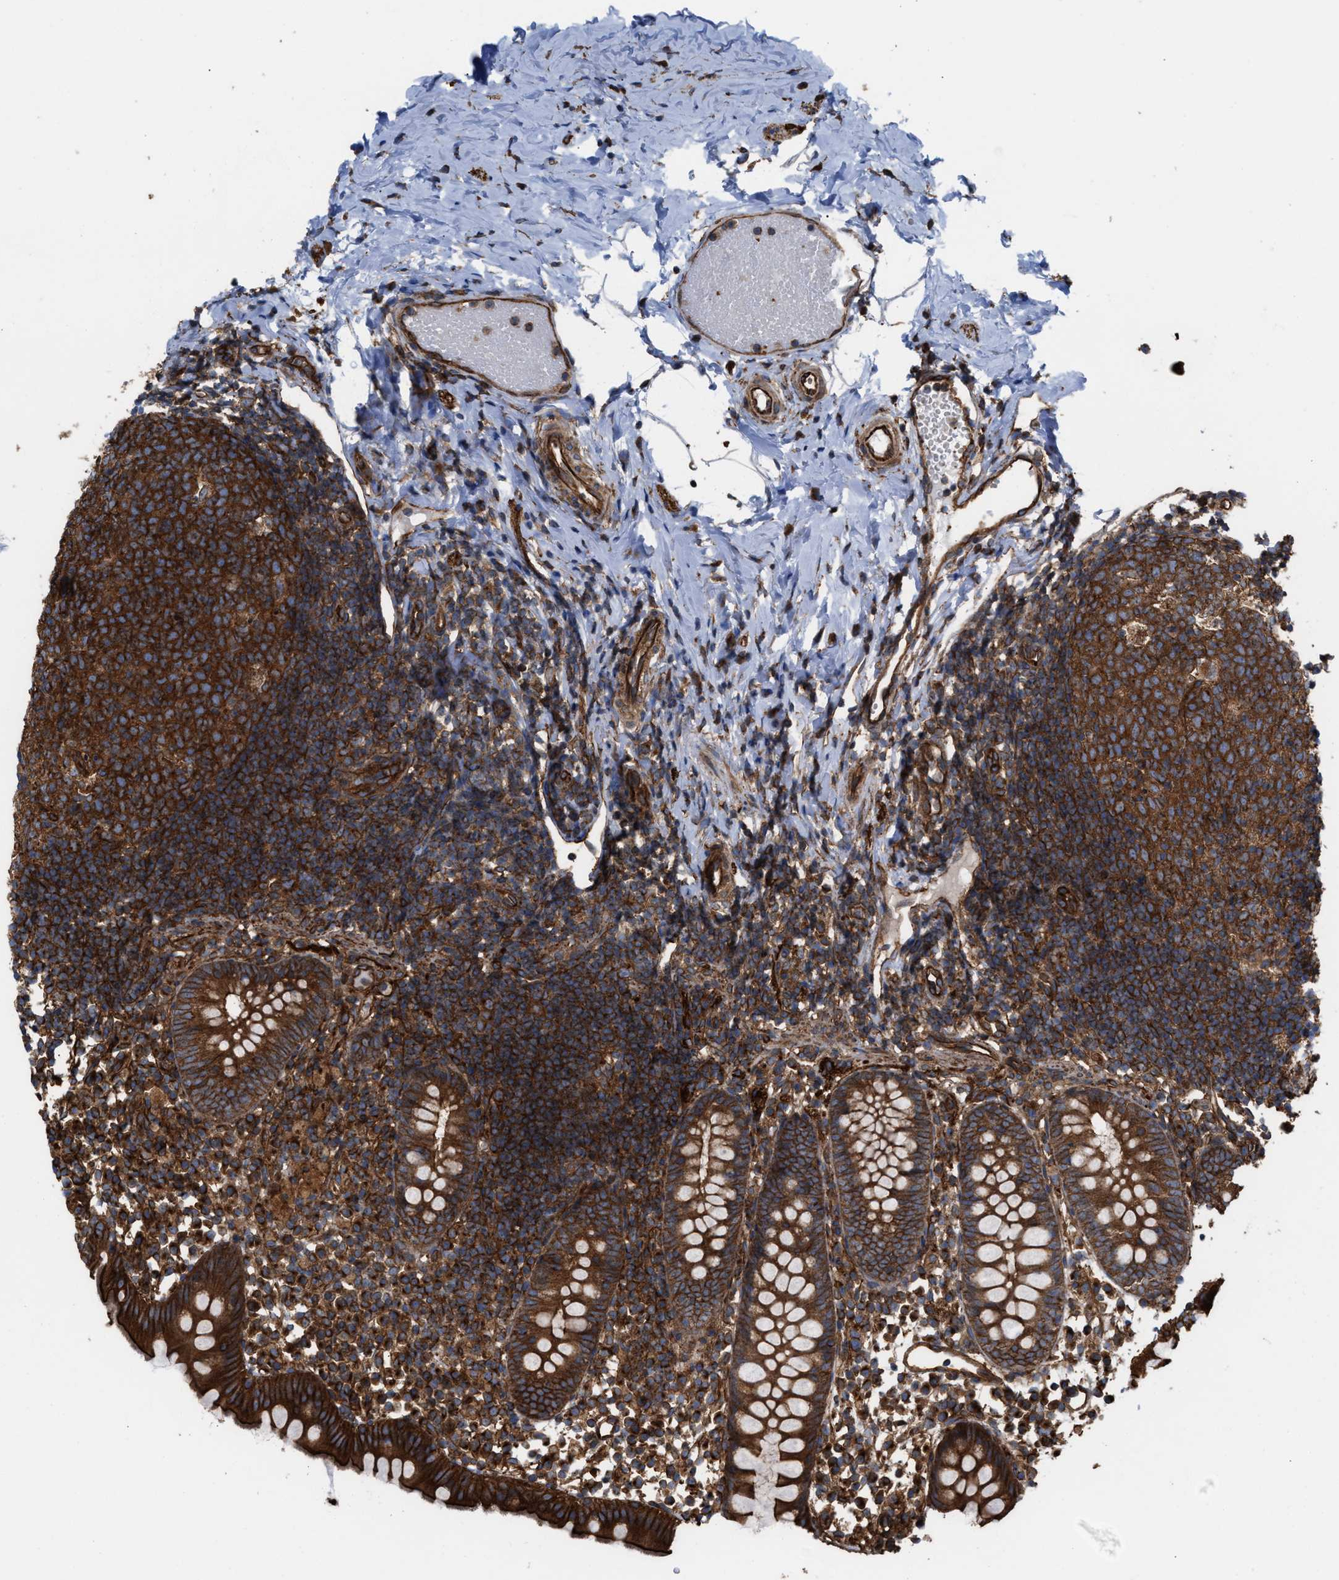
{"staining": {"intensity": "strong", "quantity": ">75%", "location": "cytoplasmic/membranous"}, "tissue": "appendix", "cell_type": "Glandular cells", "image_type": "normal", "snomed": [{"axis": "morphology", "description": "Normal tissue, NOS"}, {"axis": "topography", "description": "Appendix"}], "caption": "This is a photomicrograph of IHC staining of benign appendix, which shows strong expression in the cytoplasmic/membranous of glandular cells.", "gene": "EPS15L1", "patient": {"sex": "female", "age": 20}}